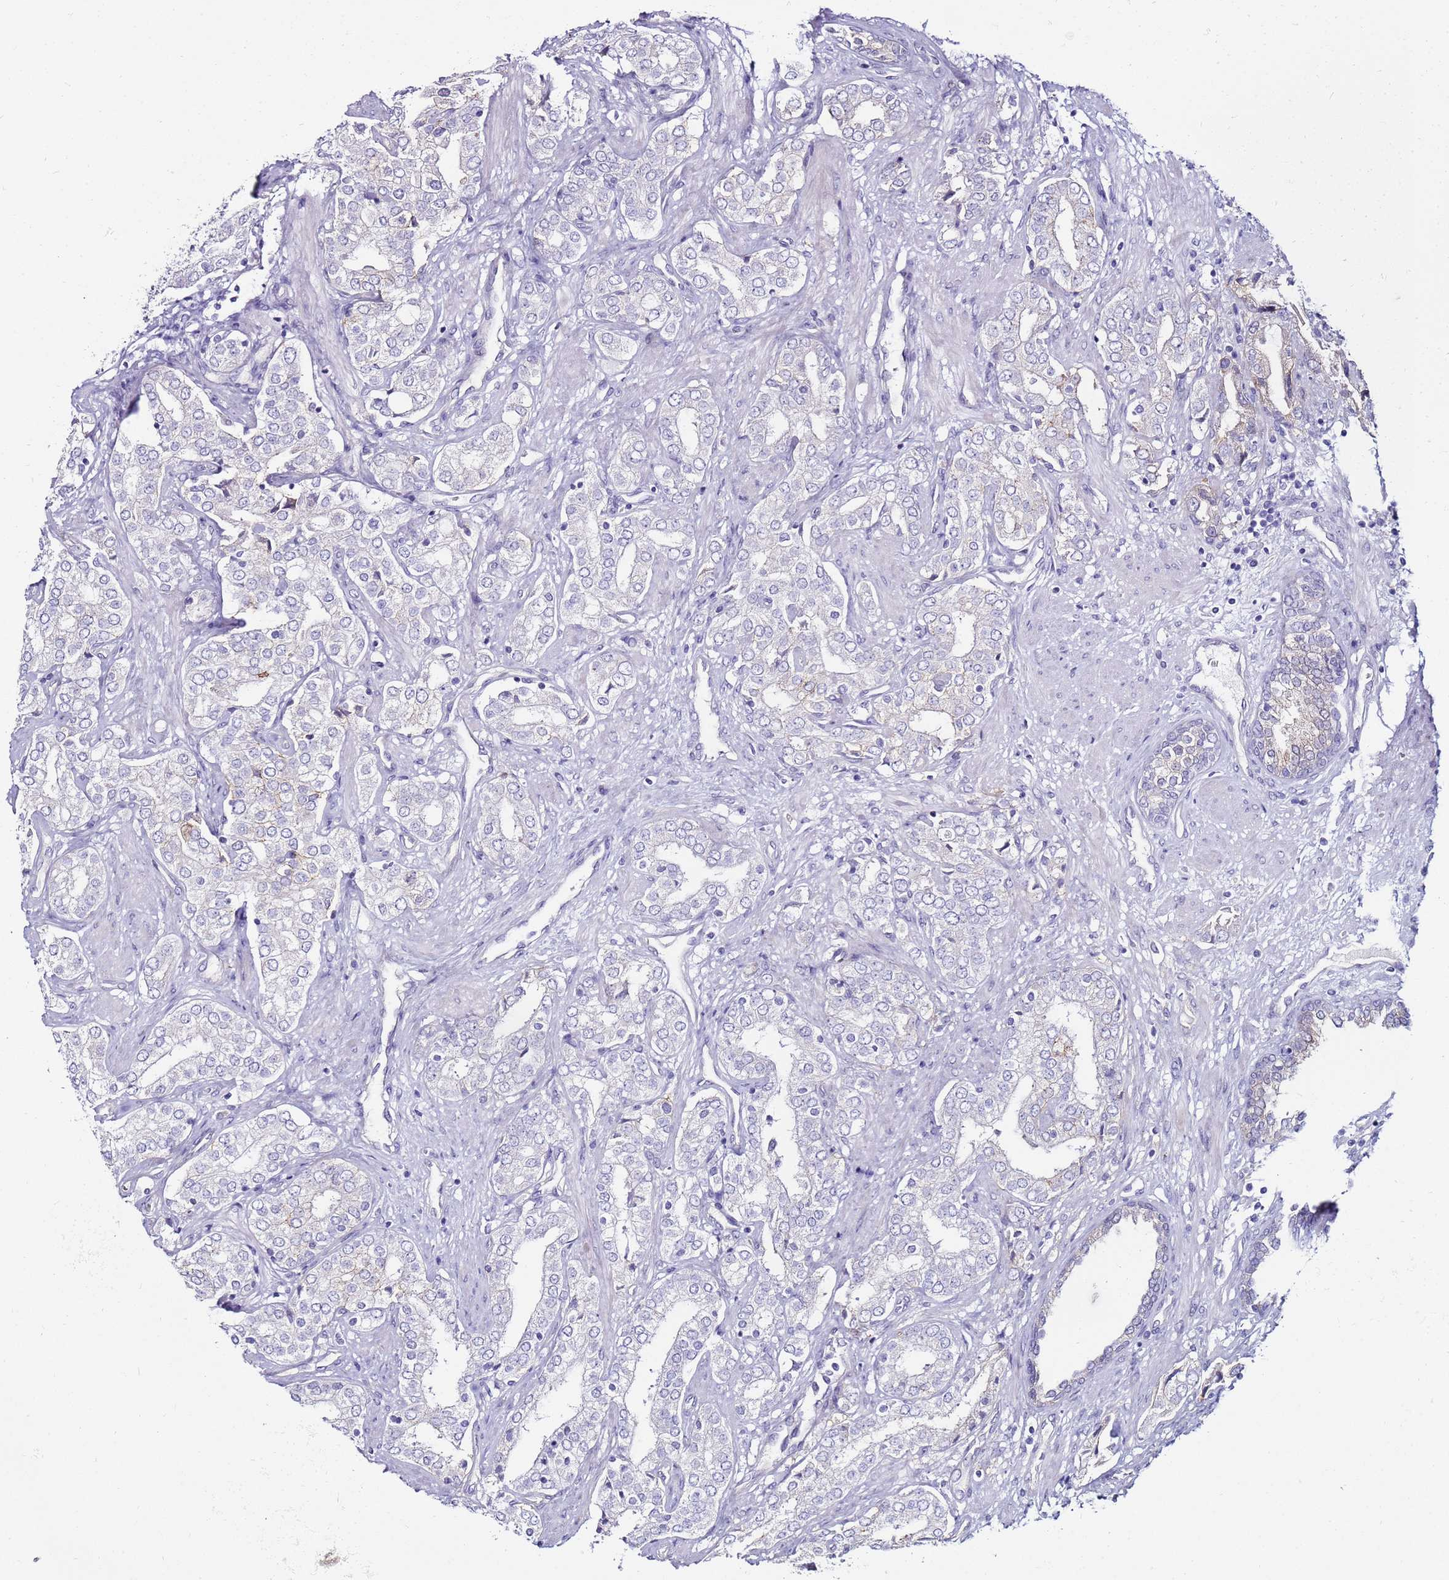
{"staining": {"intensity": "weak", "quantity": "<25%", "location": "cytoplasmic/membranous"}, "tissue": "prostate cancer", "cell_type": "Tumor cells", "image_type": "cancer", "snomed": [{"axis": "morphology", "description": "Adenocarcinoma, High grade"}, {"axis": "topography", "description": "Prostate"}], "caption": "Adenocarcinoma (high-grade) (prostate) was stained to show a protein in brown. There is no significant positivity in tumor cells.", "gene": "GPN3", "patient": {"sex": "male", "age": 71}}